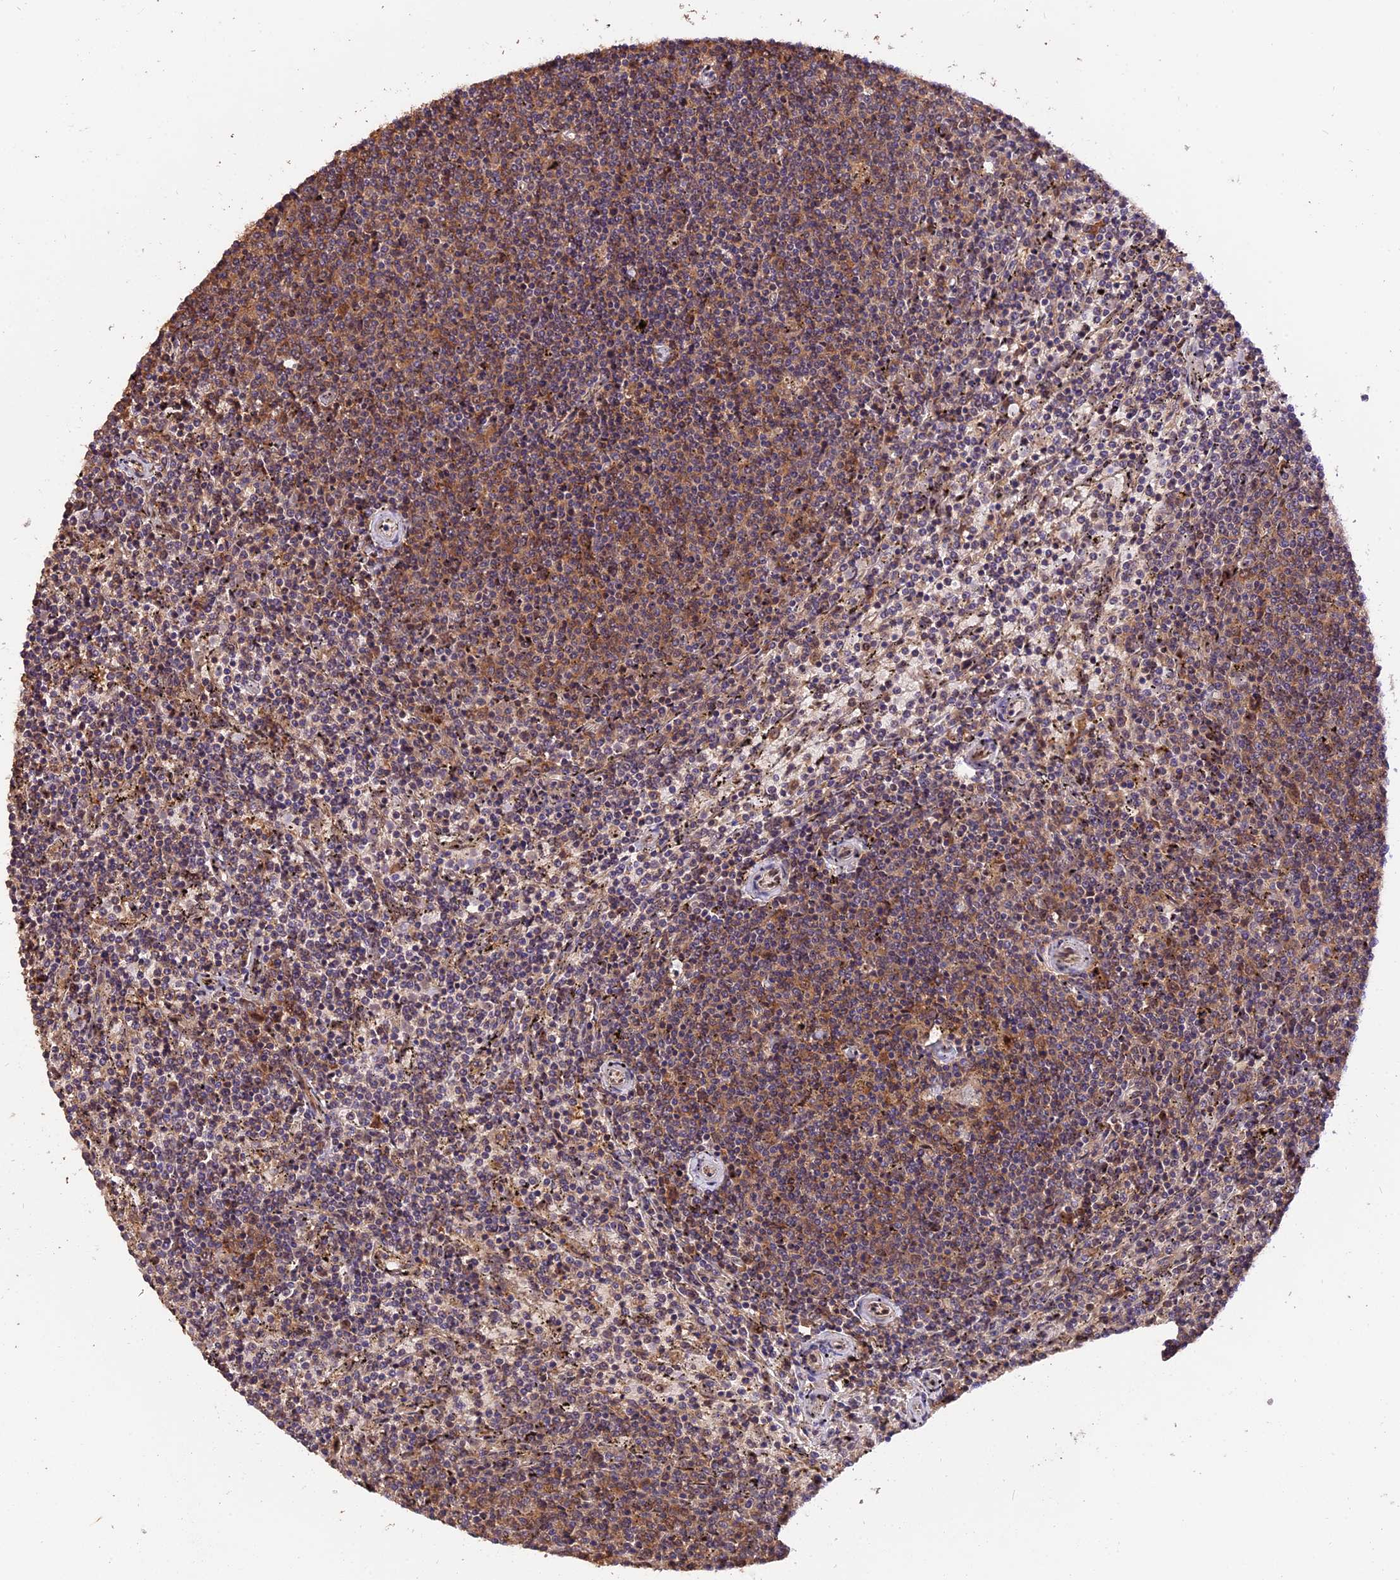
{"staining": {"intensity": "weak", "quantity": "25%-75%", "location": "cytoplasmic/membranous"}, "tissue": "lymphoma", "cell_type": "Tumor cells", "image_type": "cancer", "snomed": [{"axis": "morphology", "description": "Malignant lymphoma, non-Hodgkin's type, Low grade"}, {"axis": "topography", "description": "Spleen"}], "caption": "A photomicrograph of lymphoma stained for a protein demonstrates weak cytoplasmic/membranous brown staining in tumor cells. (IHC, brightfield microscopy, high magnification).", "gene": "TRMT1", "patient": {"sex": "female", "age": 50}}